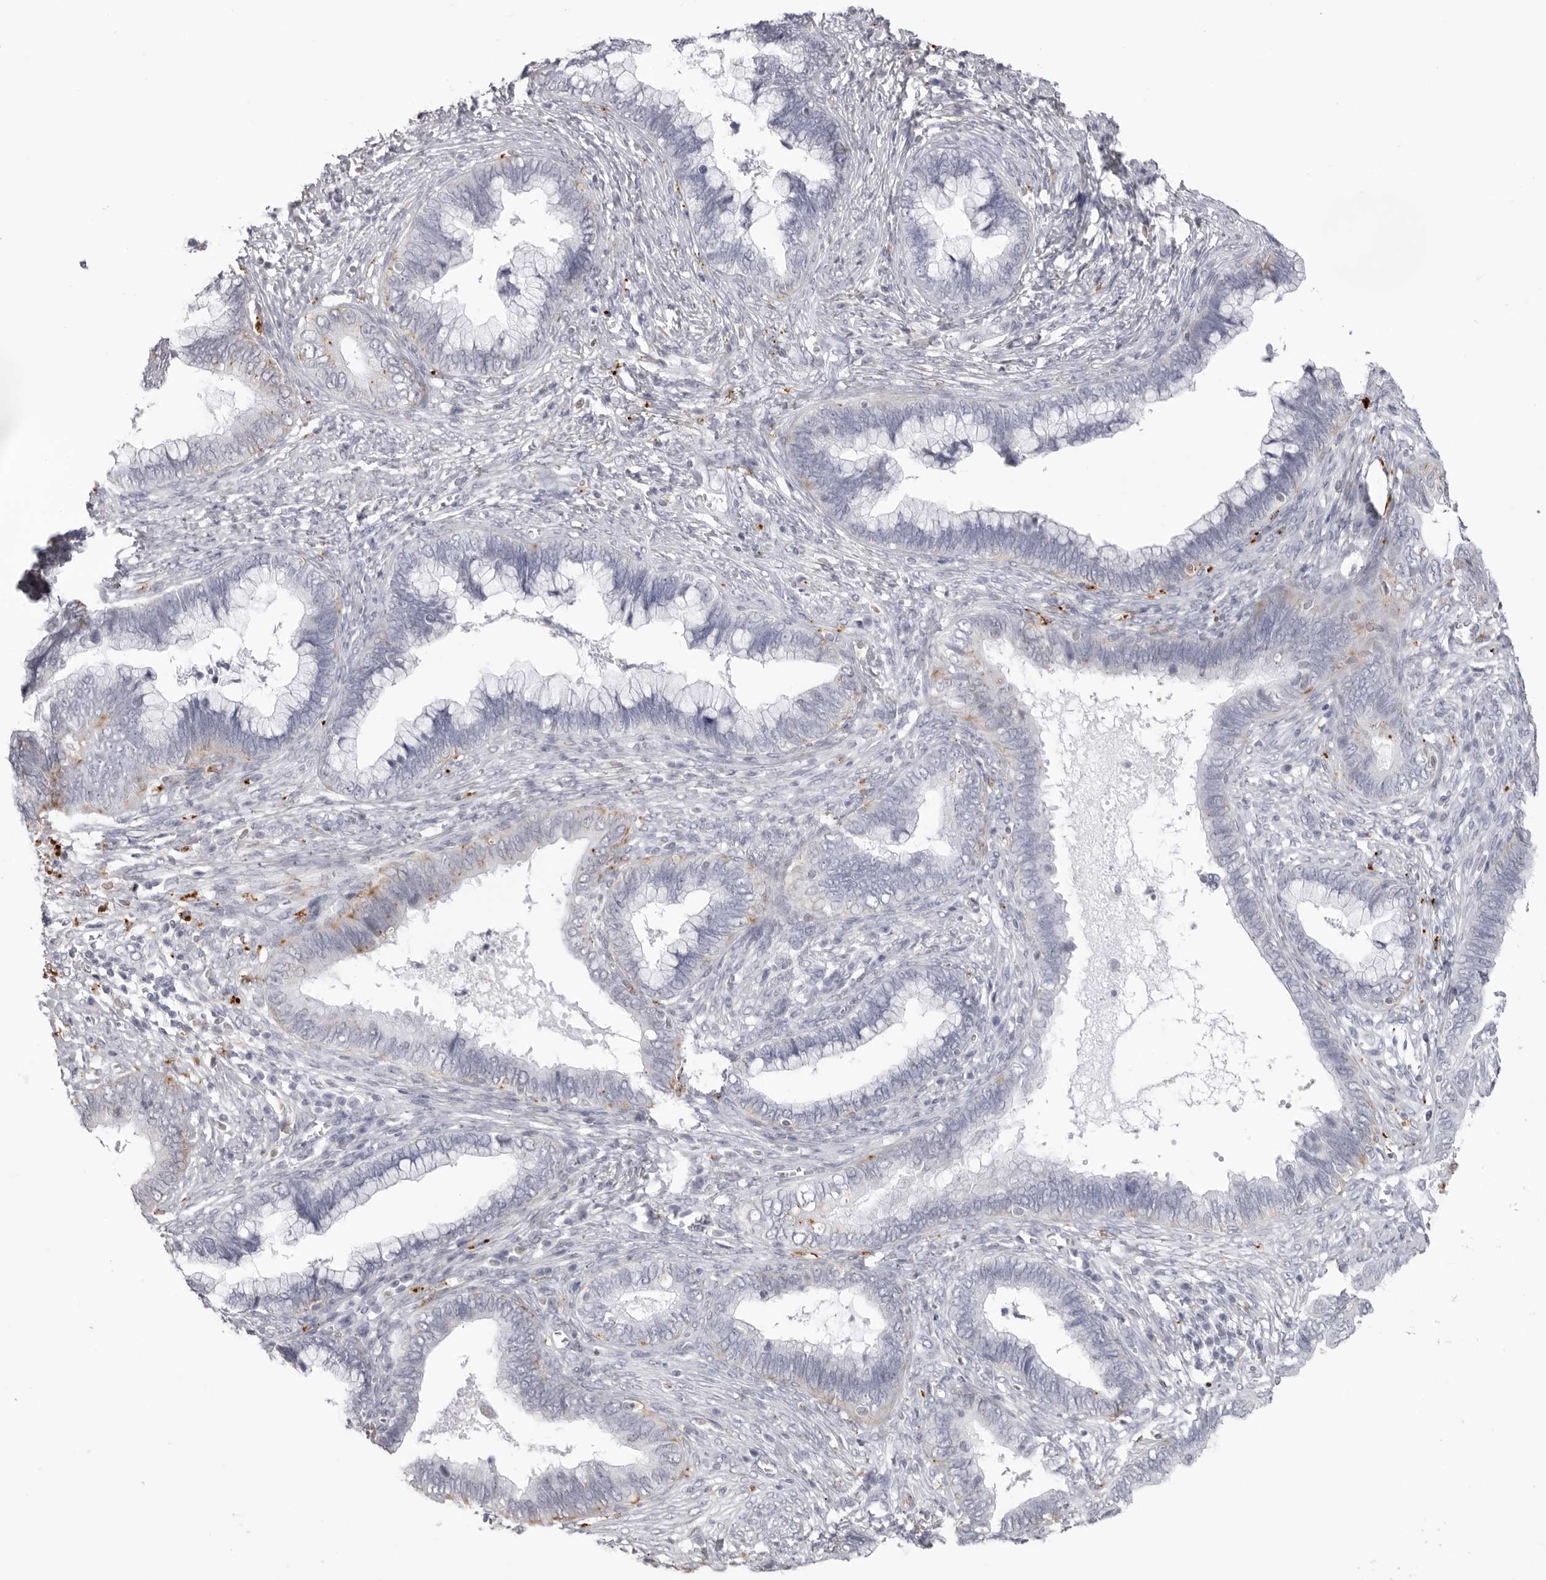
{"staining": {"intensity": "weak", "quantity": "<25%", "location": "cytoplasmic/membranous"}, "tissue": "cervical cancer", "cell_type": "Tumor cells", "image_type": "cancer", "snomed": [{"axis": "morphology", "description": "Adenocarcinoma, NOS"}, {"axis": "topography", "description": "Cervix"}], "caption": "An immunohistochemistry photomicrograph of cervical adenocarcinoma is shown. There is no staining in tumor cells of cervical adenocarcinoma. (DAB (3,3'-diaminobenzidine) immunohistochemistry visualized using brightfield microscopy, high magnification).", "gene": "IL25", "patient": {"sex": "female", "age": 44}}